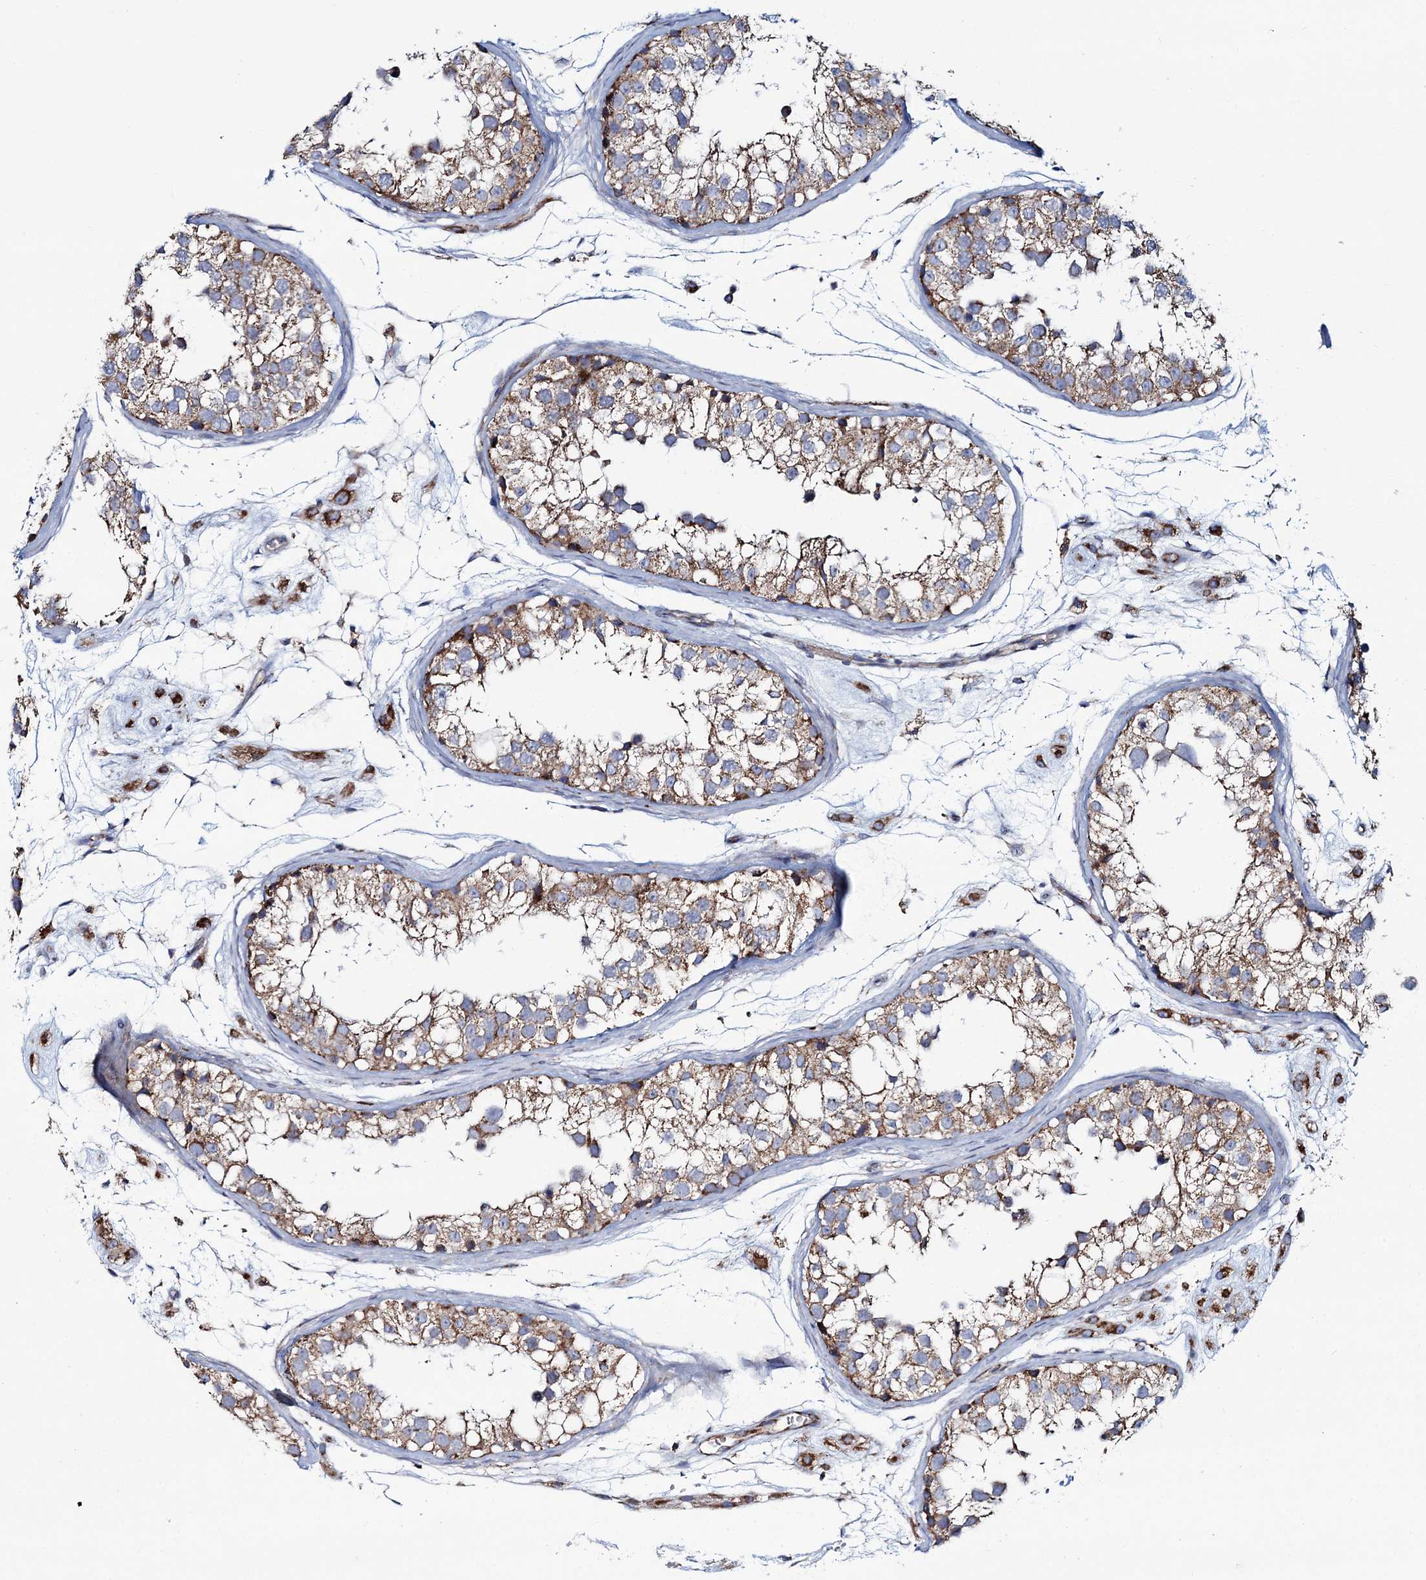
{"staining": {"intensity": "moderate", "quantity": ">75%", "location": "cytoplasmic/membranous"}, "tissue": "testis", "cell_type": "Cells in seminiferous ducts", "image_type": "normal", "snomed": [{"axis": "morphology", "description": "Normal tissue, NOS"}, {"axis": "morphology", "description": "Adenocarcinoma, metastatic, NOS"}, {"axis": "topography", "description": "Testis"}], "caption": "DAB (3,3'-diaminobenzidine) immunohistochemical staining of normal testis displays moderate cytoplasmic/membranous protein staining in about >75% of cells in seminiferous ducts.", "gene": "ARHGAP6", "patient": {"sex": "male", "age": 26}}